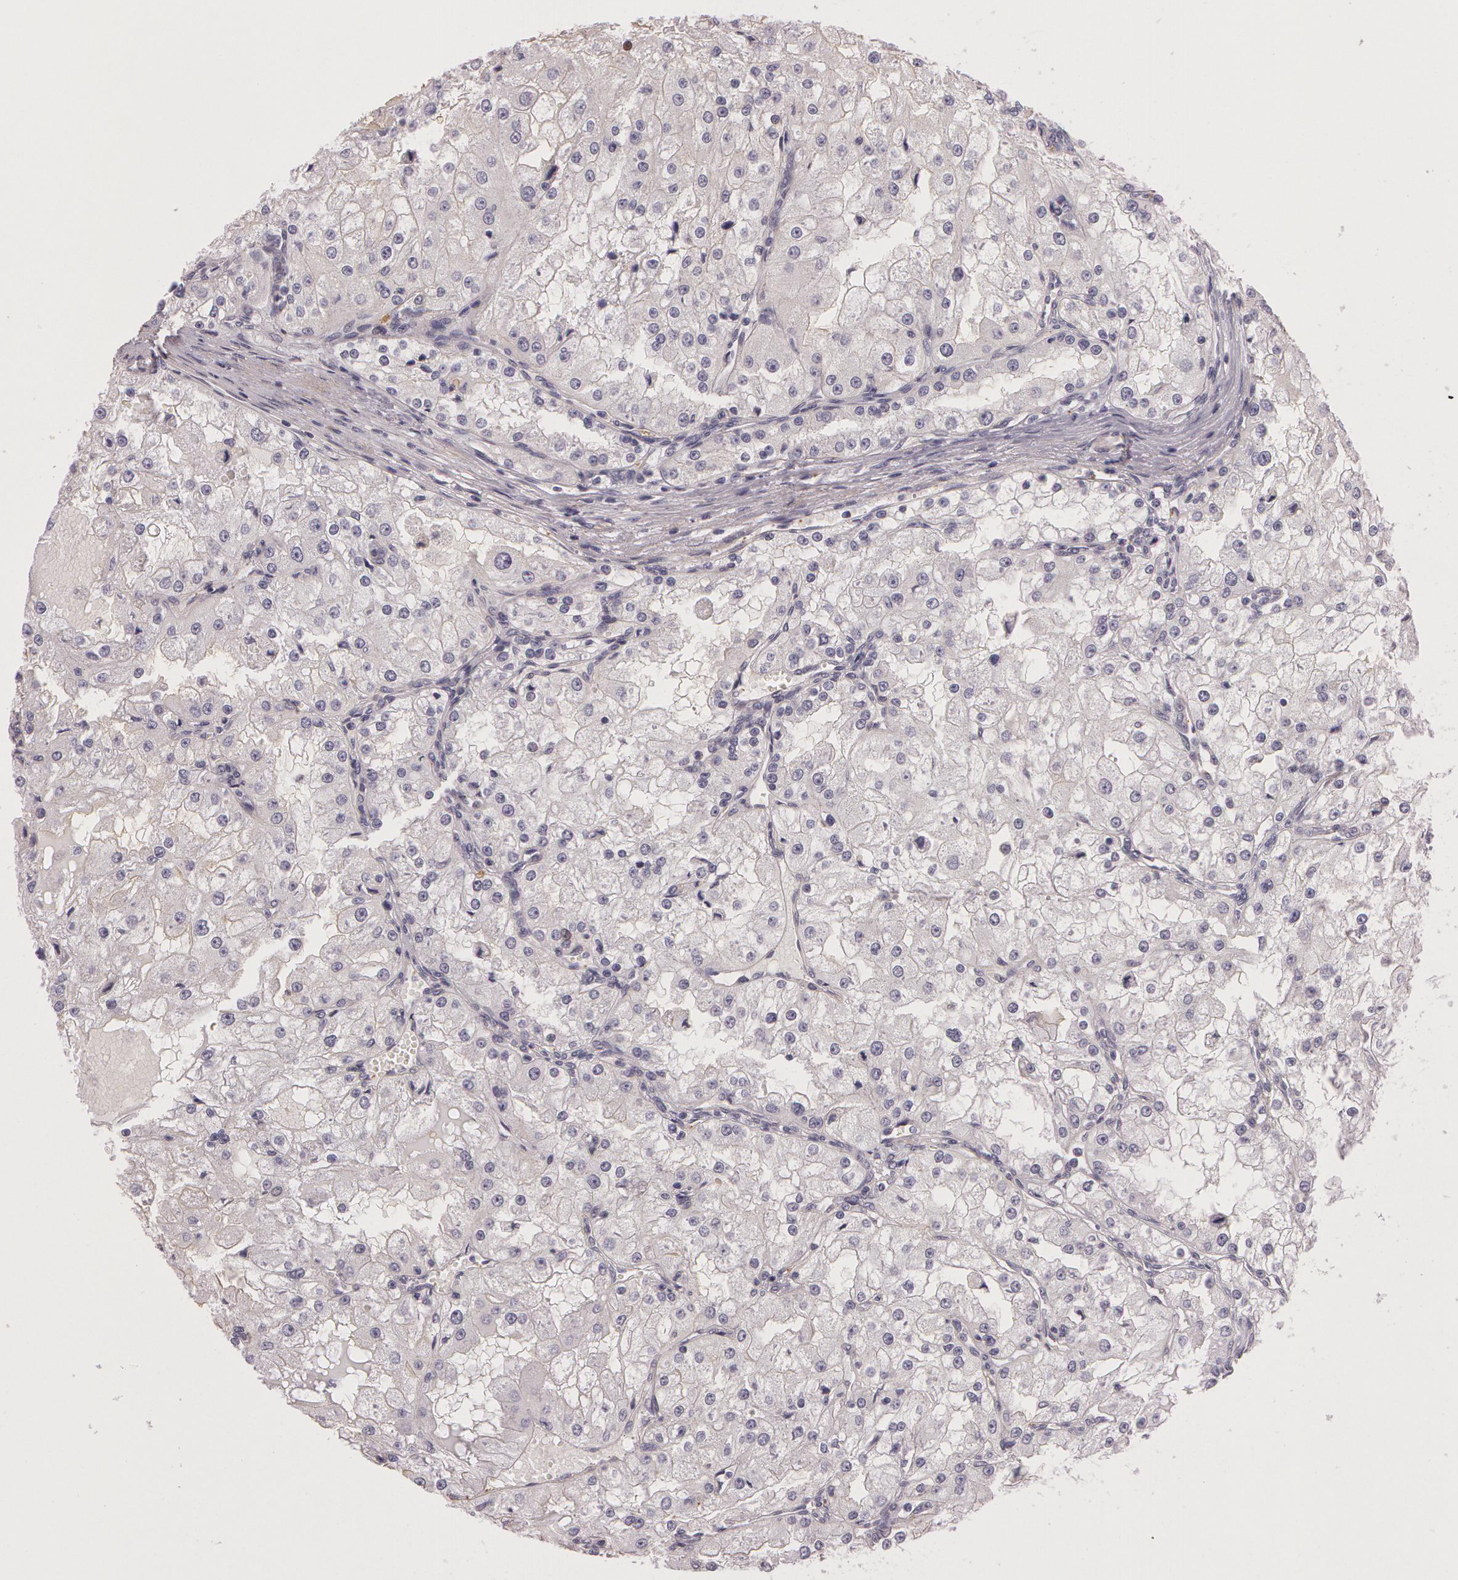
{"staining": {"intensity": "negative", "quantity": "none", "location": "none"}, "tissue": "renal cancer", "cell_type": "Tumor cells", "image_type": "cancer", "snomed": [{"axis": "morphology", "description": "Adenocarcinoma, NOS"}, {"axis": "topography", "description": "Kidney"}], "caption": "The immunohistochemistry (IHC) image has no significant expression in tumor cells of renal adenocarcinoma tissue.", "gene": "G2E3", "patient": {"sex": "female", "age": 74}}